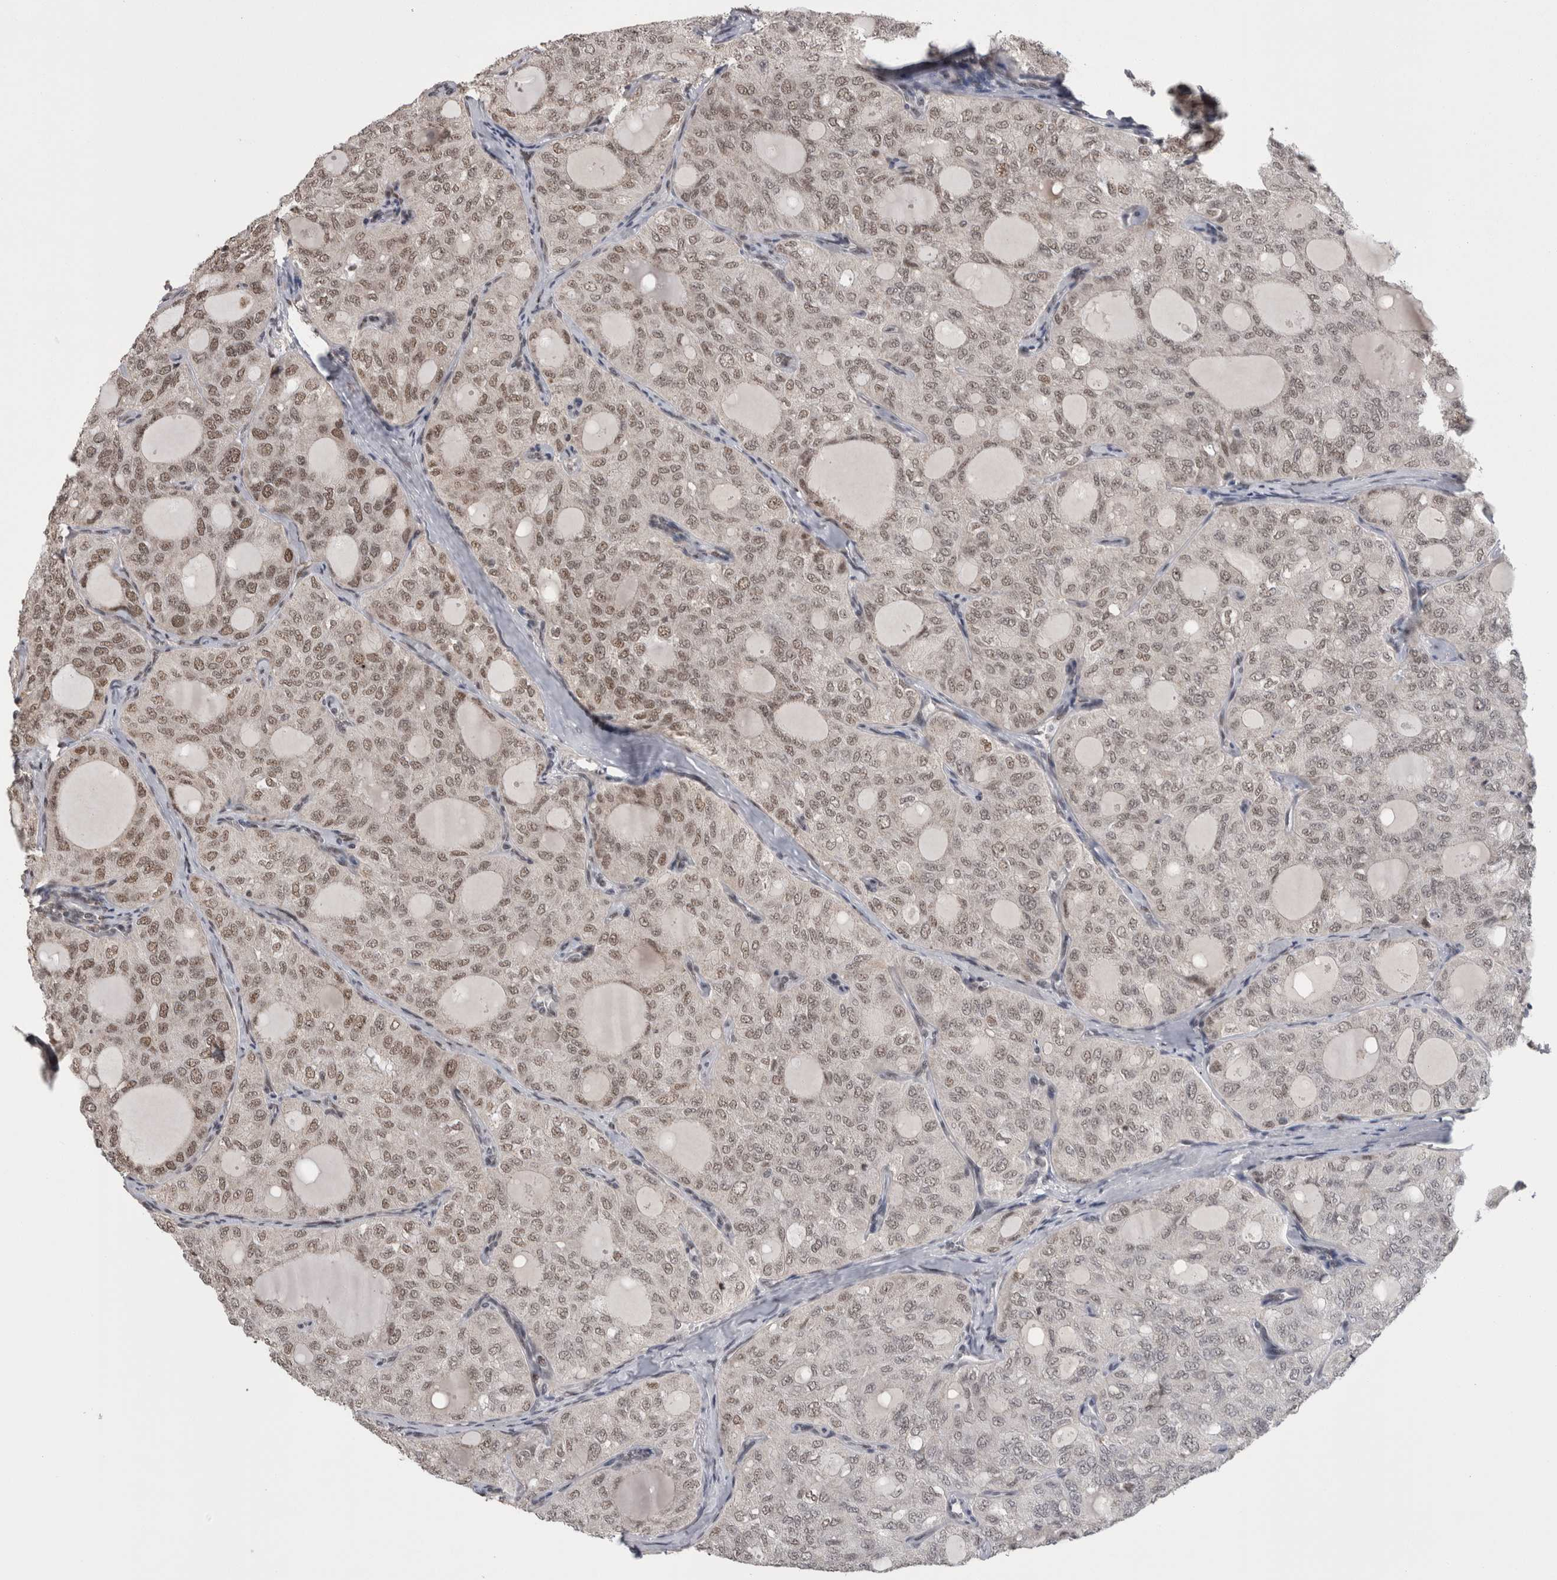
{"staining": {"intensity": "weak", "quantity": ">75%", "location": "nuclear"}, "tissue": "thyroid cancer", "cell_type": "Tumor cells", "image_type": "cancer", "snomed": [{"axis": "morphology", "description": "Follicular adenoma carcinoma, NOS"}, {"axis": "topography", "description": "Thyroid gland"}], "caption": "Immunohistochemistry (DAB (3,3'-diaminobenzidine)) staining of human thyroid follicular adenoma carcinoma displays weak nuclear protein staining in approximately >75% of tumor cells.", "gene": "CPSF2", "patient": {"sex": "male", "age": 75}}